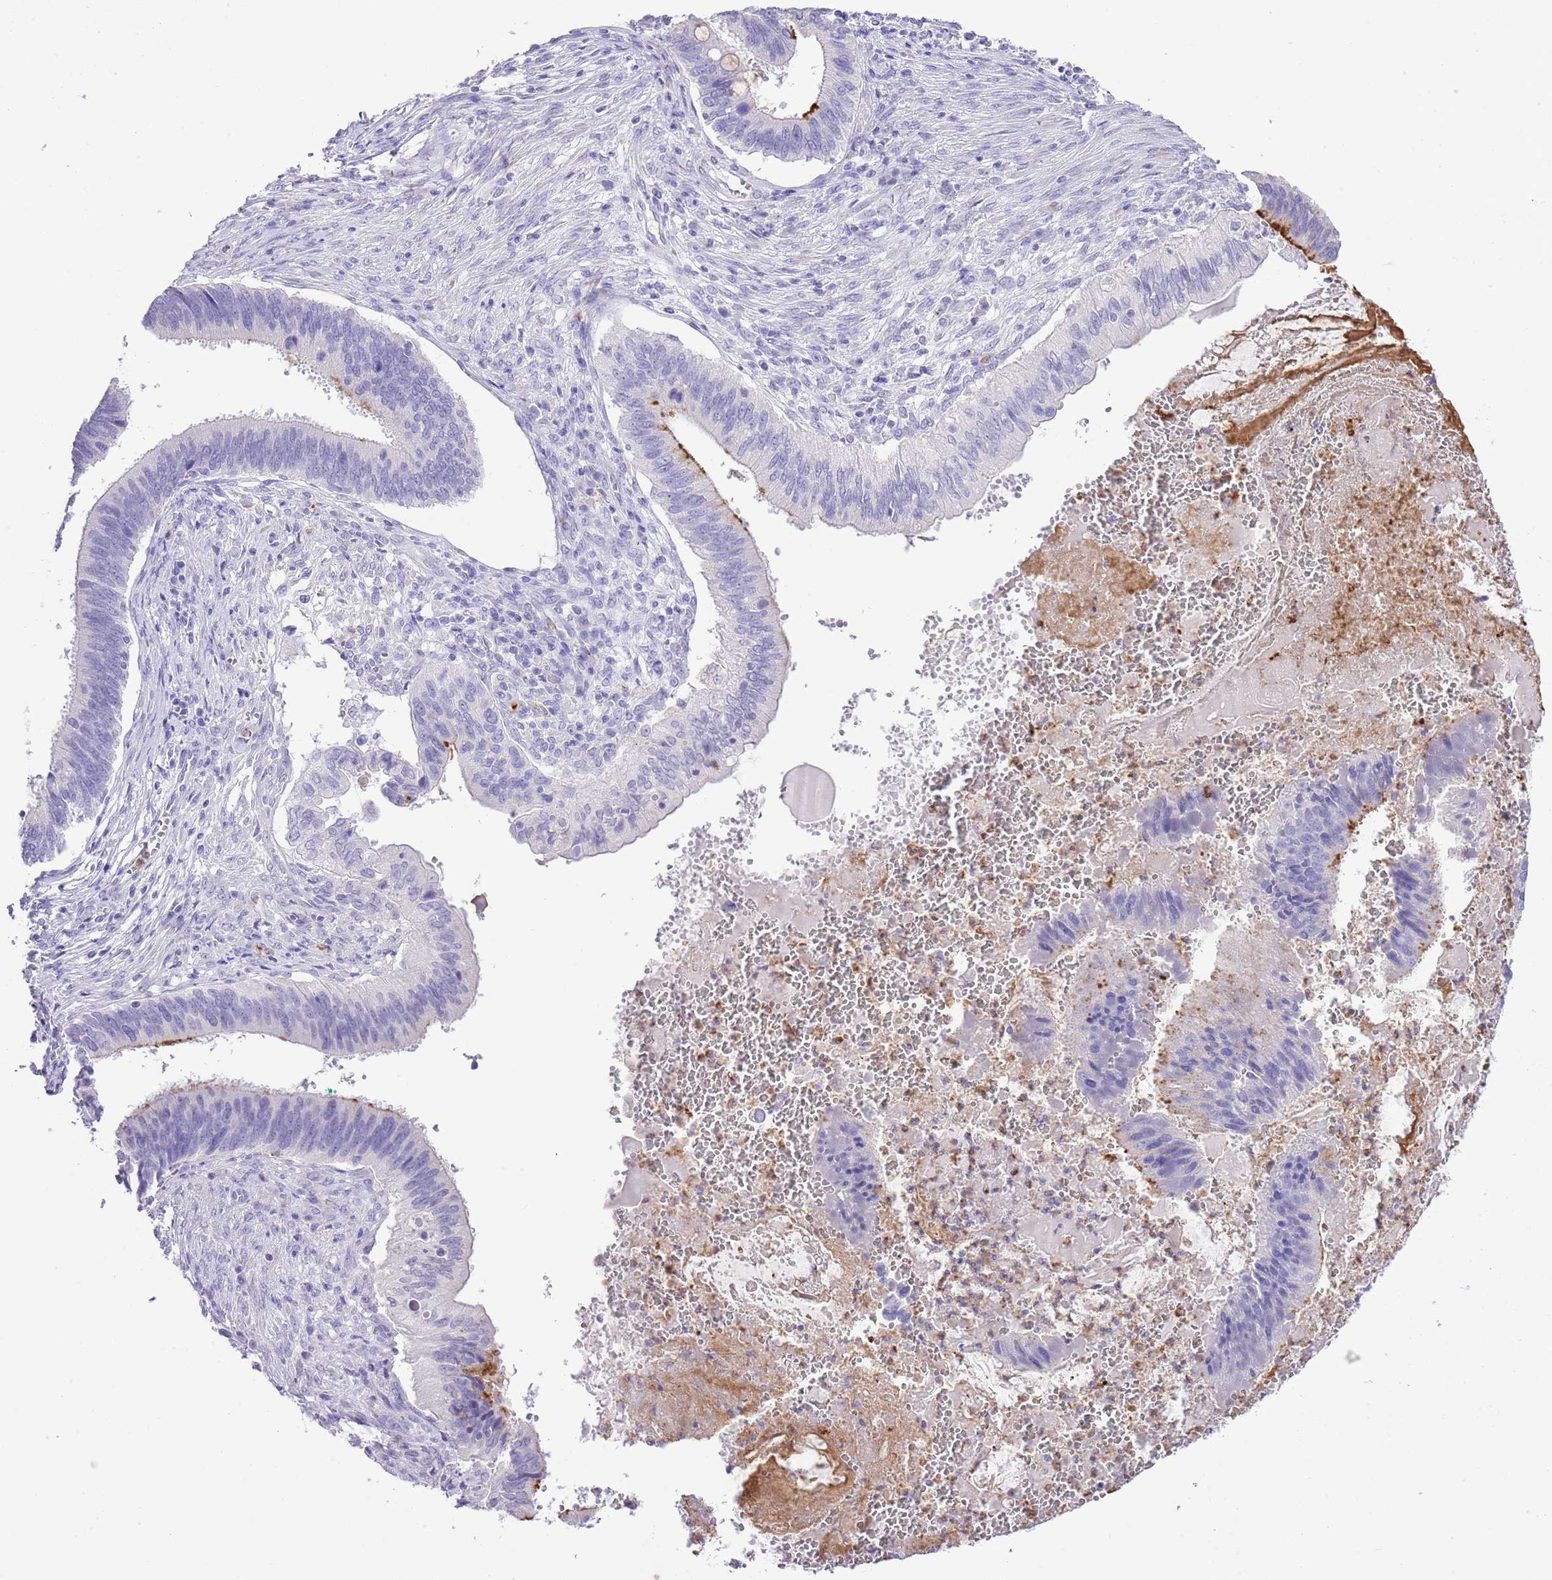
{"staining": {"intensity": "negative", "quantity": "none", "location": "none"}, "tissue": "cervical cancer", "cell_type": "Tumor cells", "image_type": "cancer", "snomed": [{"axis": "morphology", "description": "Adenocarcinoma, NOS"}, {"axis": "topography", "description": "Cervix"}], "caption": "Human cervical adenocarcinoma stained for a protein using immunohistochemistry (IHC) demonstrates no expression in tumor cells.", "gene": "OR2Z1", "patient": {"sex": "female", "age": 42}}